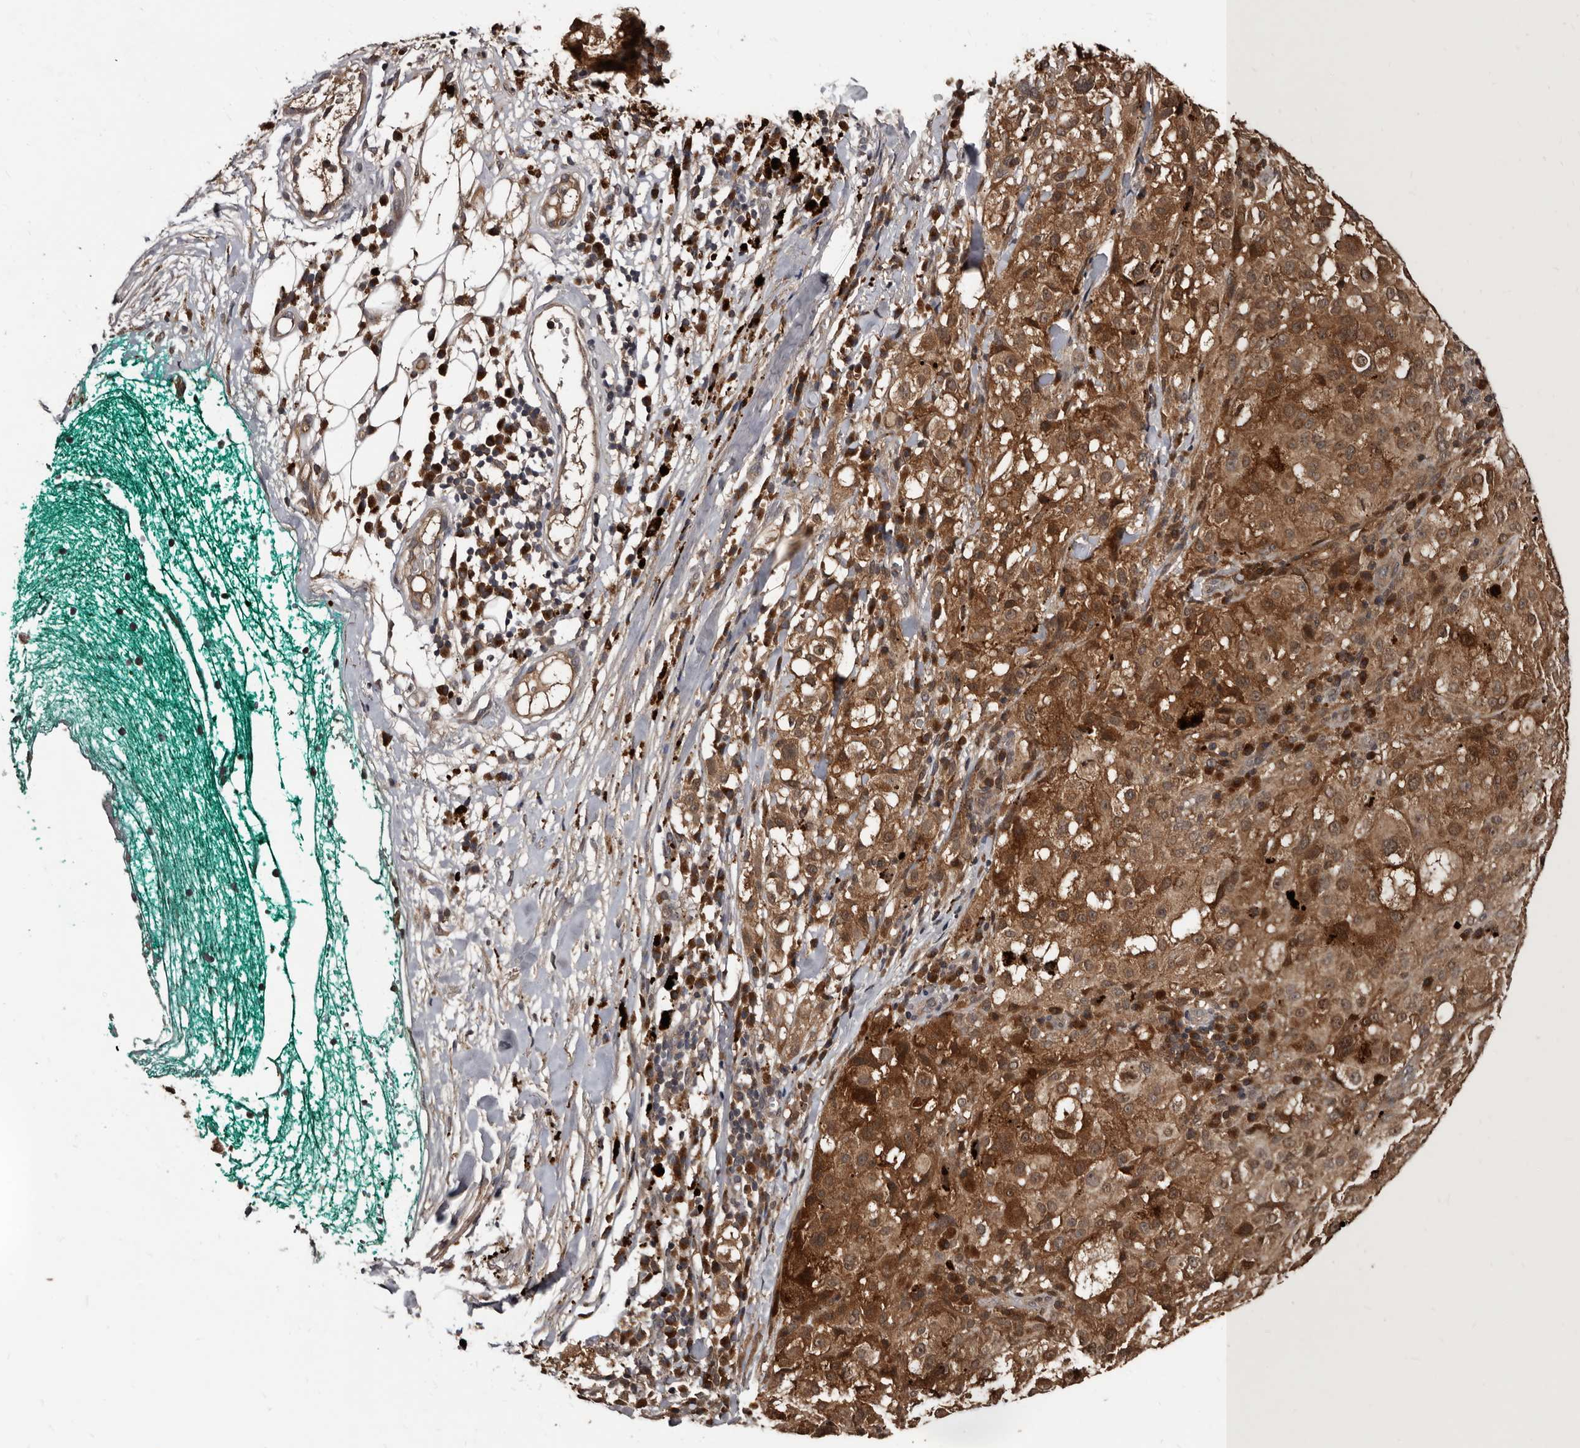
{"staining": {"intensity": "moderate", "quantity": ">75%", "location": "cytoplasmic/membranous"}, "tissue": "melanoma", "cell_type": "Tumor cells", "image_type": "cancer", "snomed": [{"axis": "morphology", "description": "Necrosis, NOS"}, {"axis": "morphology", "description": "Malignant melanoma, NOS"}, {"axis": "topography", "description": "Skin"}], "caption": "Moderate cytoplasmic/membranous positivity is present in about >75% of tumor cells in melanoma.", "gene": "PMVK", "patient": {"sex": "female", "age": 87}}